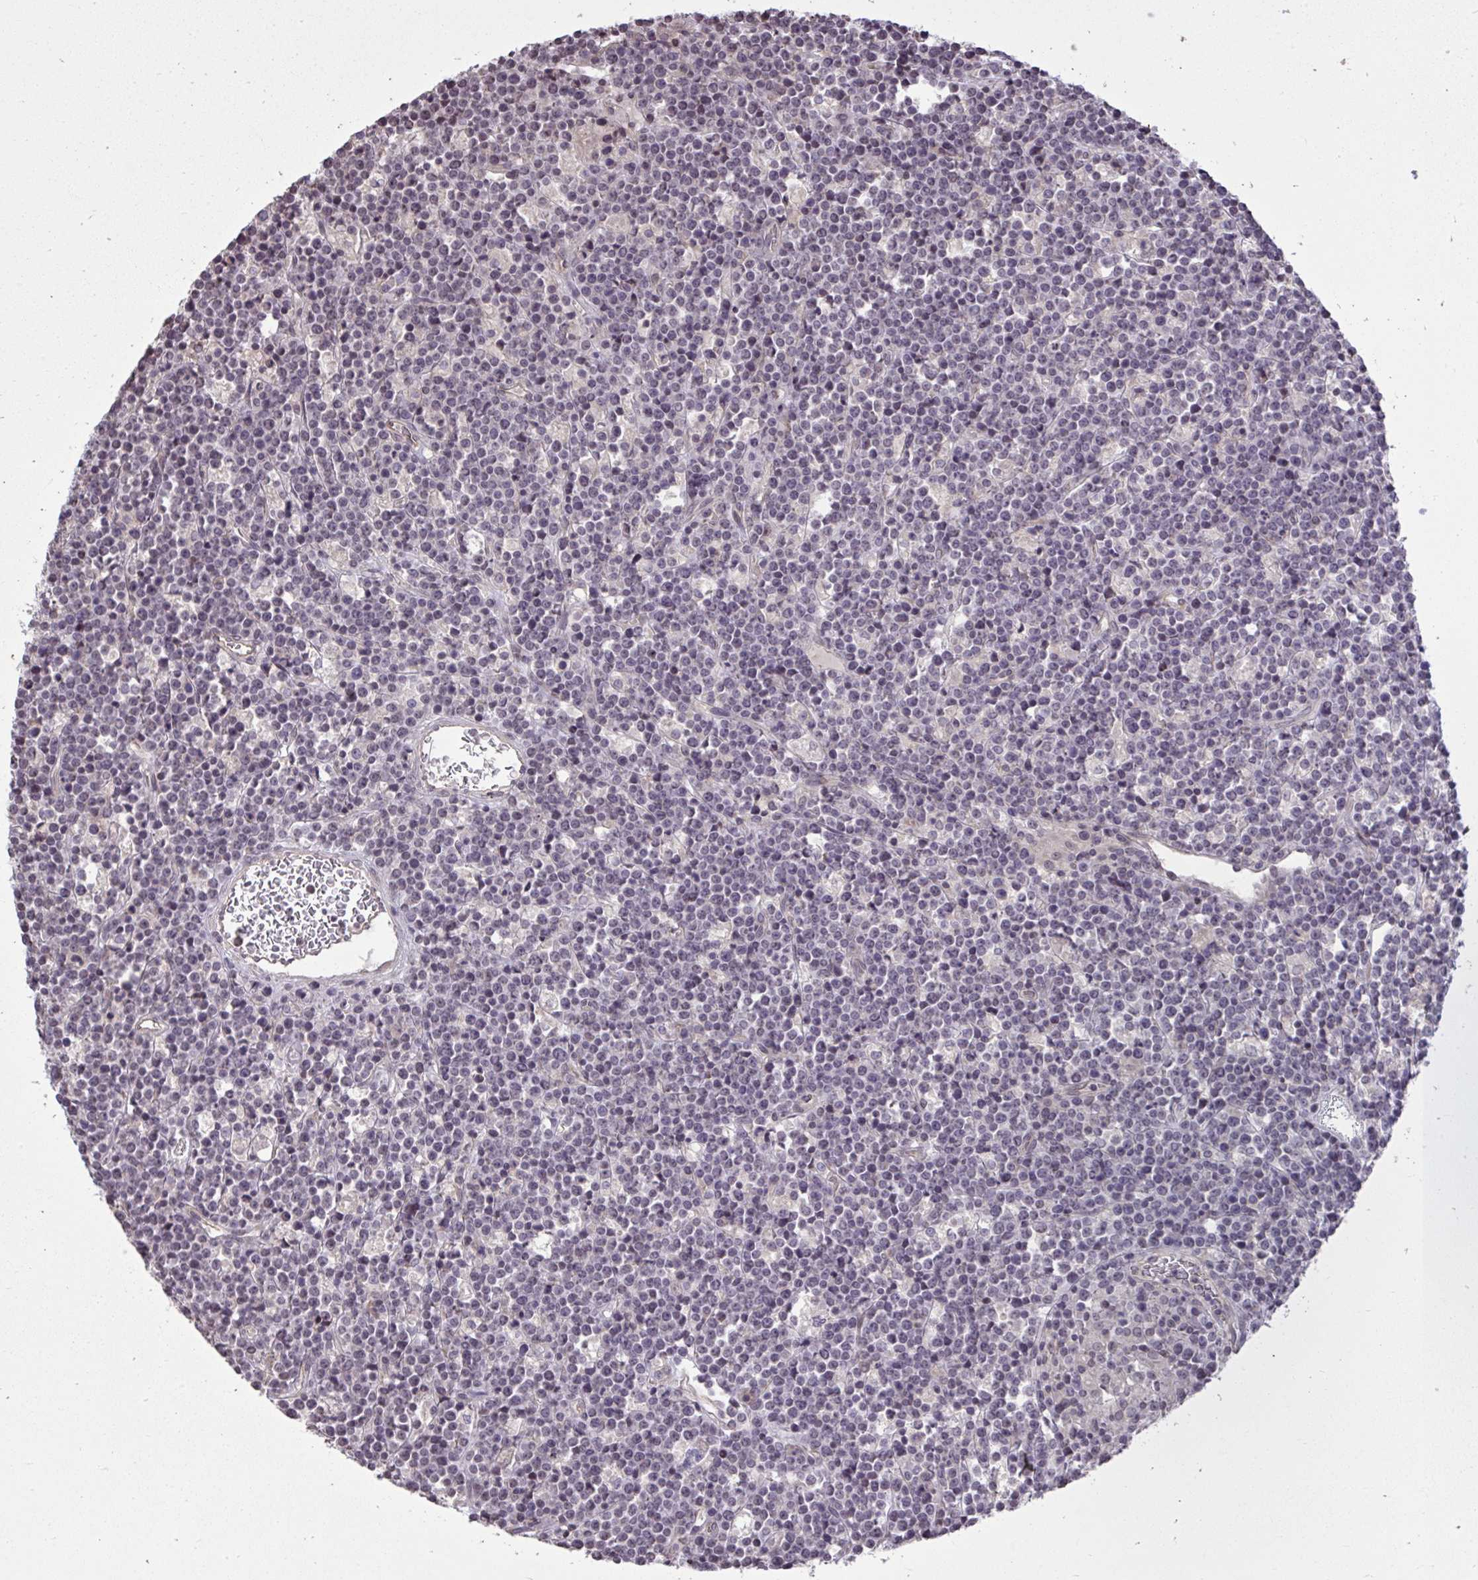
{"staining": {"intensity": "negative", "quantity": "none", "location": "none"}, "tissue": "lymphoma", "cell_type": "Tumor cells", "image_type": "cancer", "snomed": [{"axis": "morphology", "description": "Malignant lymphoma, non-Hodgkin's type, High grade"}, {"axis": "topography", "description": "Ovary"}], "caption": "Human high-grade malignant lymphoma, non-Hodgkin's type stained for a protein using IHC exhibits no expression in tumor cells.", "gene": "CYP20A1", "patient": {"sex": "female", "age": 56}}